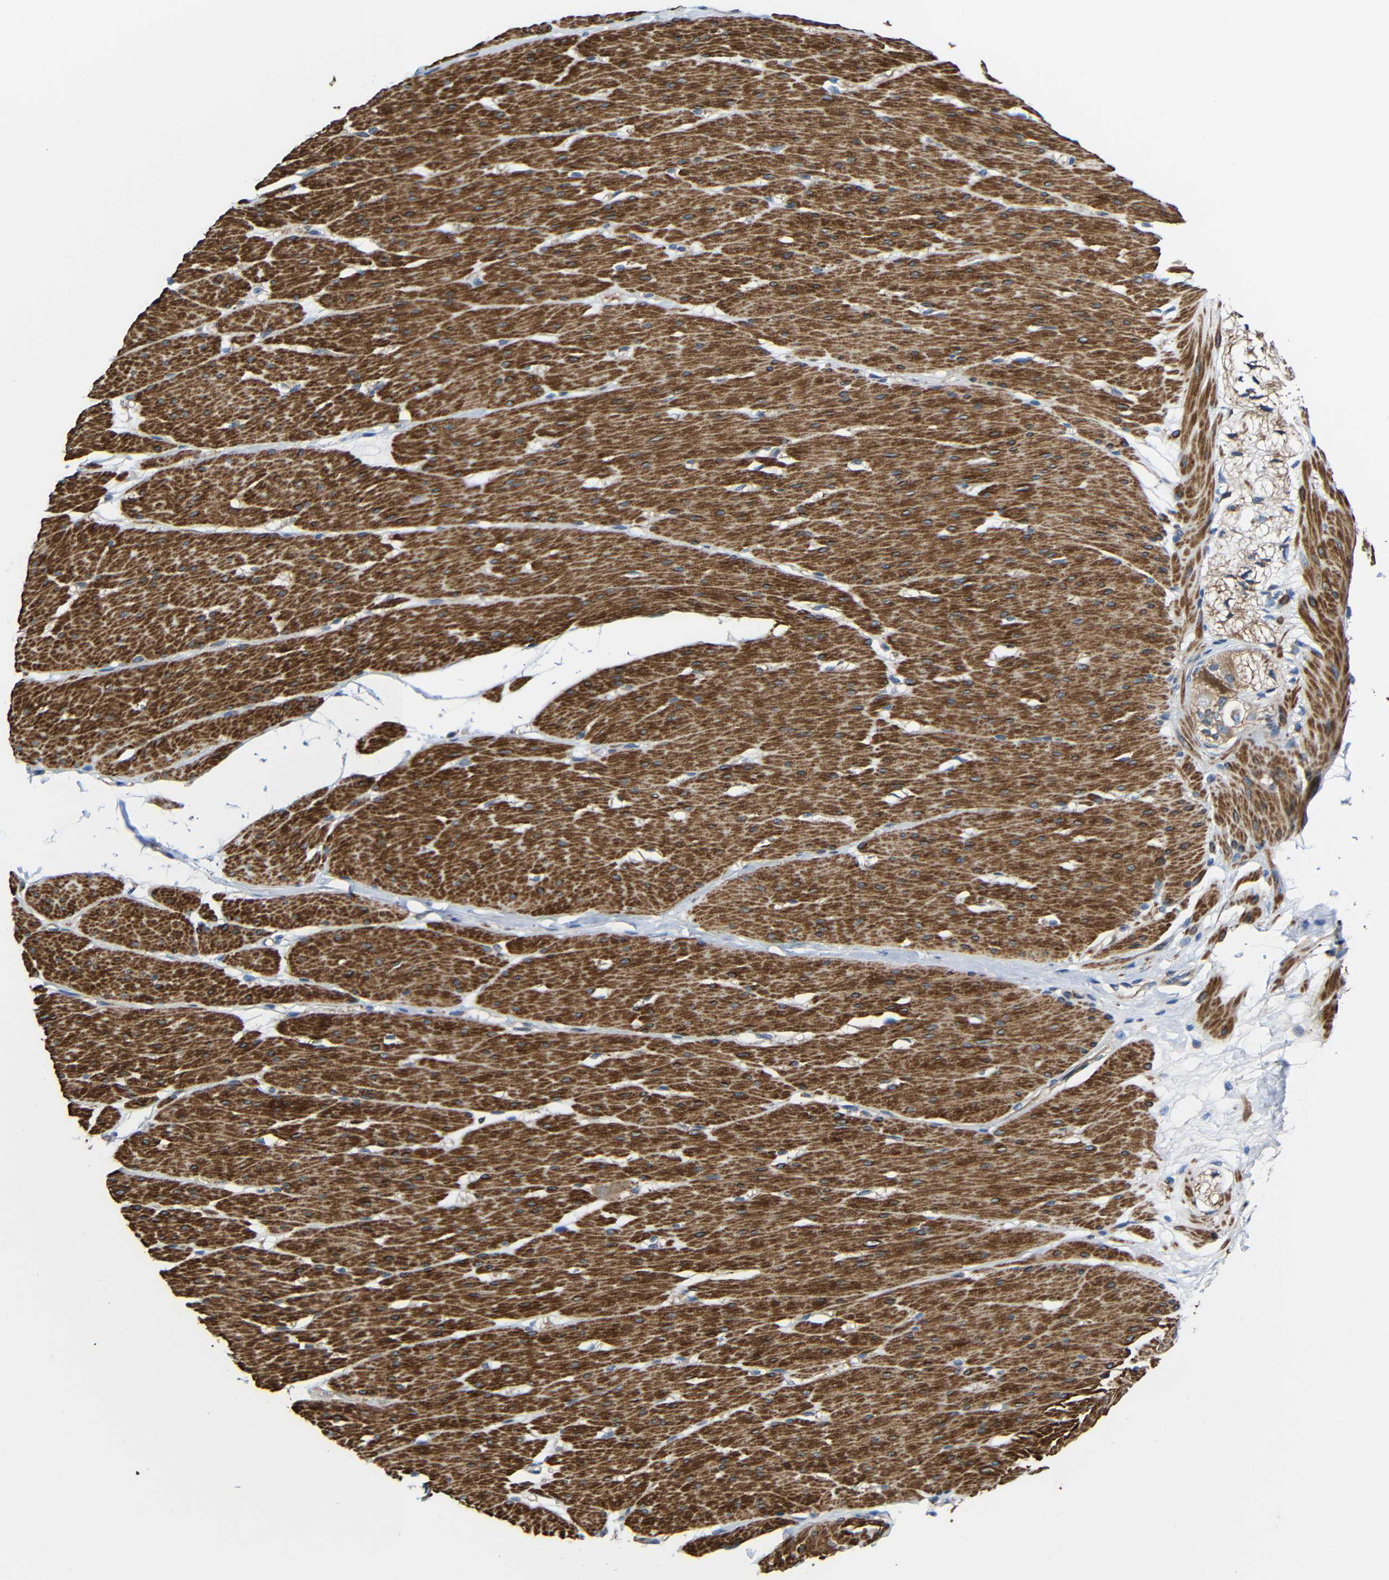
{"staining": {"intensity": "moderate", "quantity": ">75%", "location": "cytoplasmic/membranous"}, "tissue": "smooth muscle", "cell_type": "Smooth muscle cells", "image_type": "normal", "snomed": [{"axis": "morphology", "description": "Normal tissue, NOS"}, {"axis": "topography", "description": "Smooth muscle"}, {"axis": "topography", "description": "Colon"}], "caption": "Immunohistochemical staining of normal smooth muscle displays moderate cytoplasmic/membranous protein staining in approximately >75% of smooth muscle cells. The staining was performed using DAB to visualize the protein expression in brown, while the nuclei were stained in blue with hematoxylin (Magnification: 20x).", "gene": "RHOT2", "patient": {"sex": "male", "age": 67}}